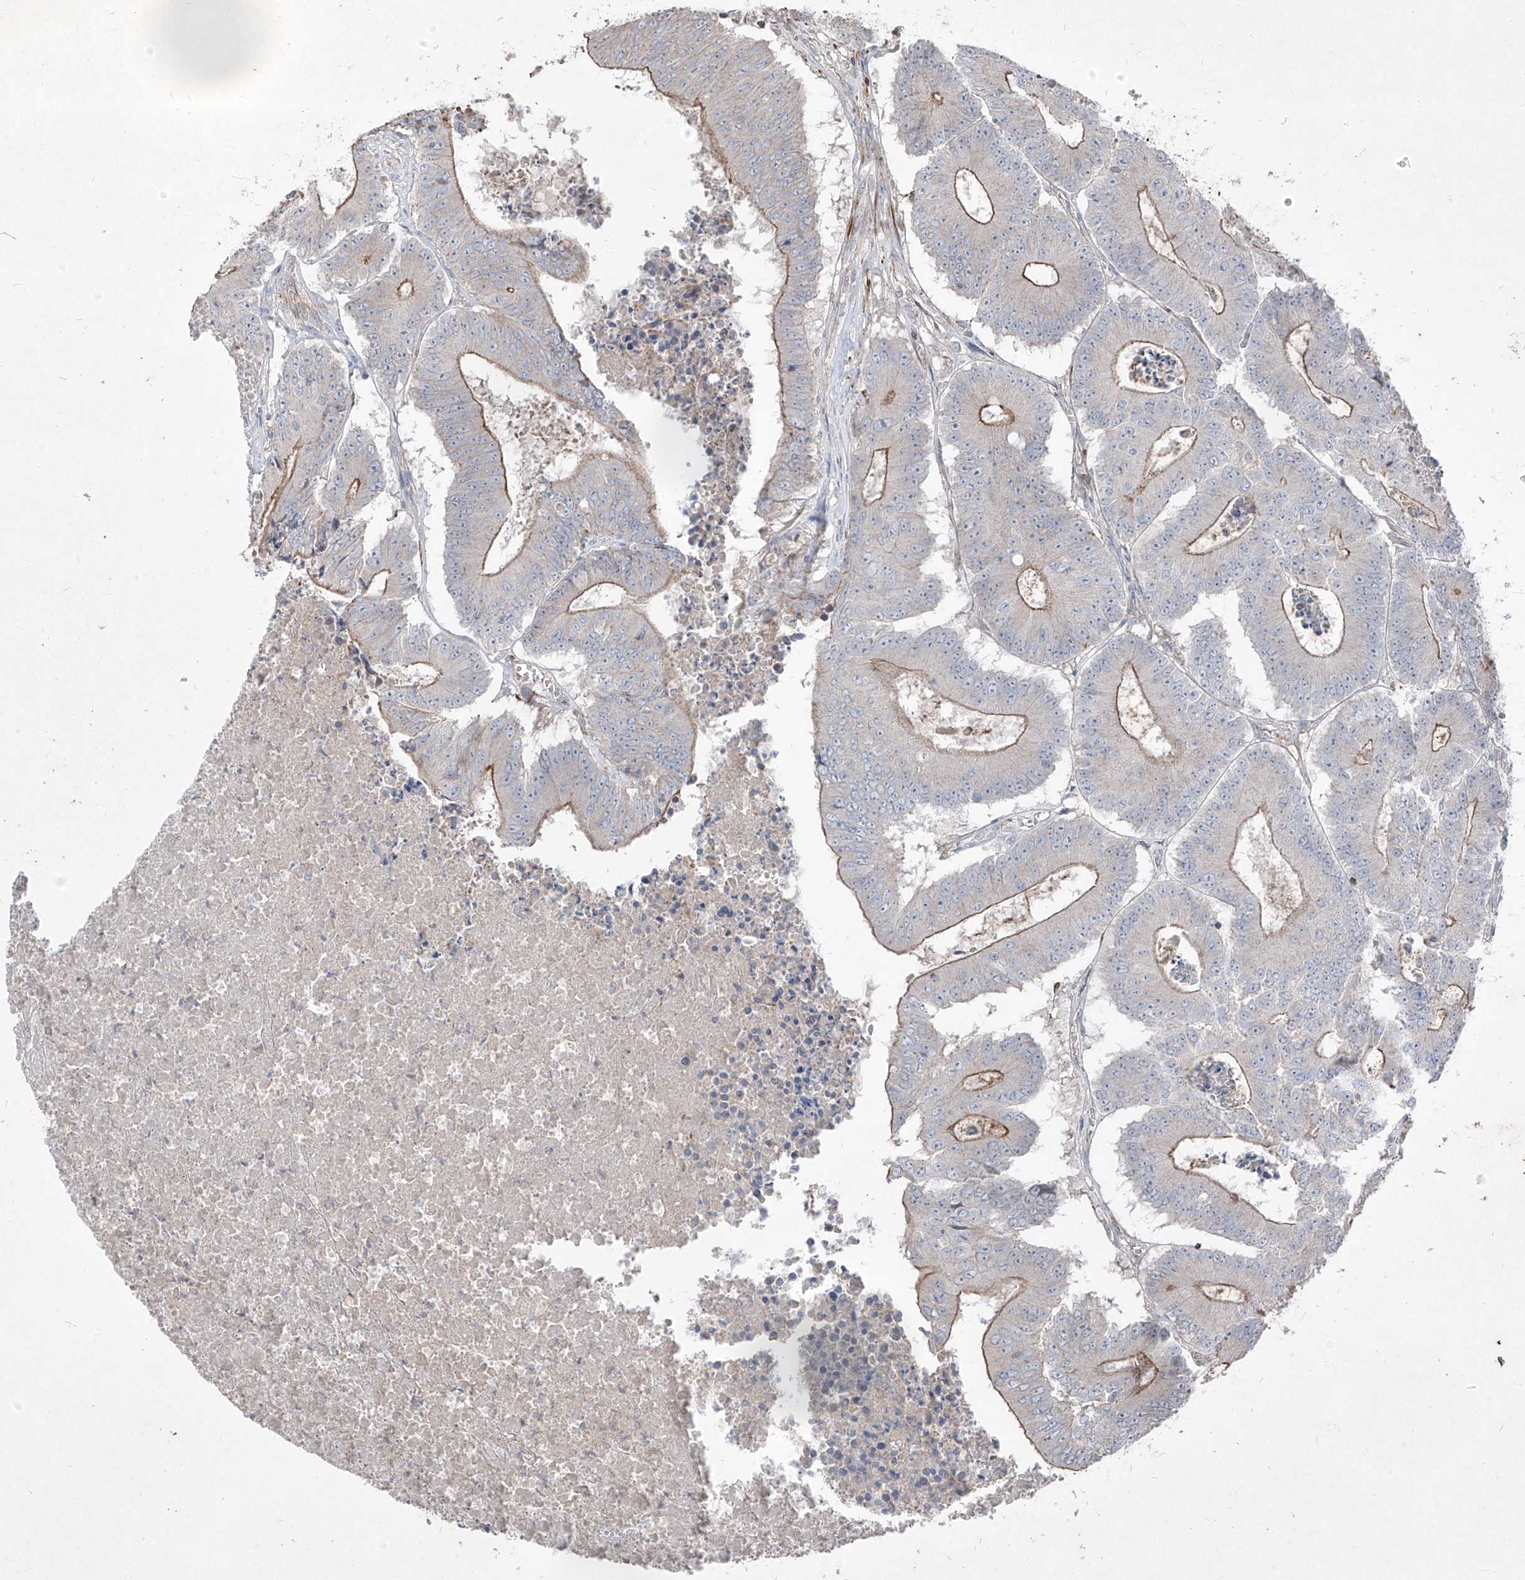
{"staining": {"intensity": "moderate", "quantity": "<25%", "location": "cytoplasmic/membranous"}, "tissue": "colorectal cancer", "cell_type": "Tumor cells", "image_type": "cancer", "snomed": [{"axis": "morphology", "description": "Adenocarcinoma, NOS"}, {"axis": "topography", "description": "Colon"}], "caption": "Immunohistochemistry staining of colorectal cancer (adenocarcinoma), which demonstrates low levels of moderate cytoplasmic/membranous staining in about <25% of tumor cells indicating moderate cytoplasmic/membranous protein expression. The staining was performed using DAB (3,3'-diaminobenzidine) (brown) for protein detection and nuclei were counterstained in hematoxylin (blue).", "gene": "UFD1", "patient": {"sex": "male", "age": 87}}